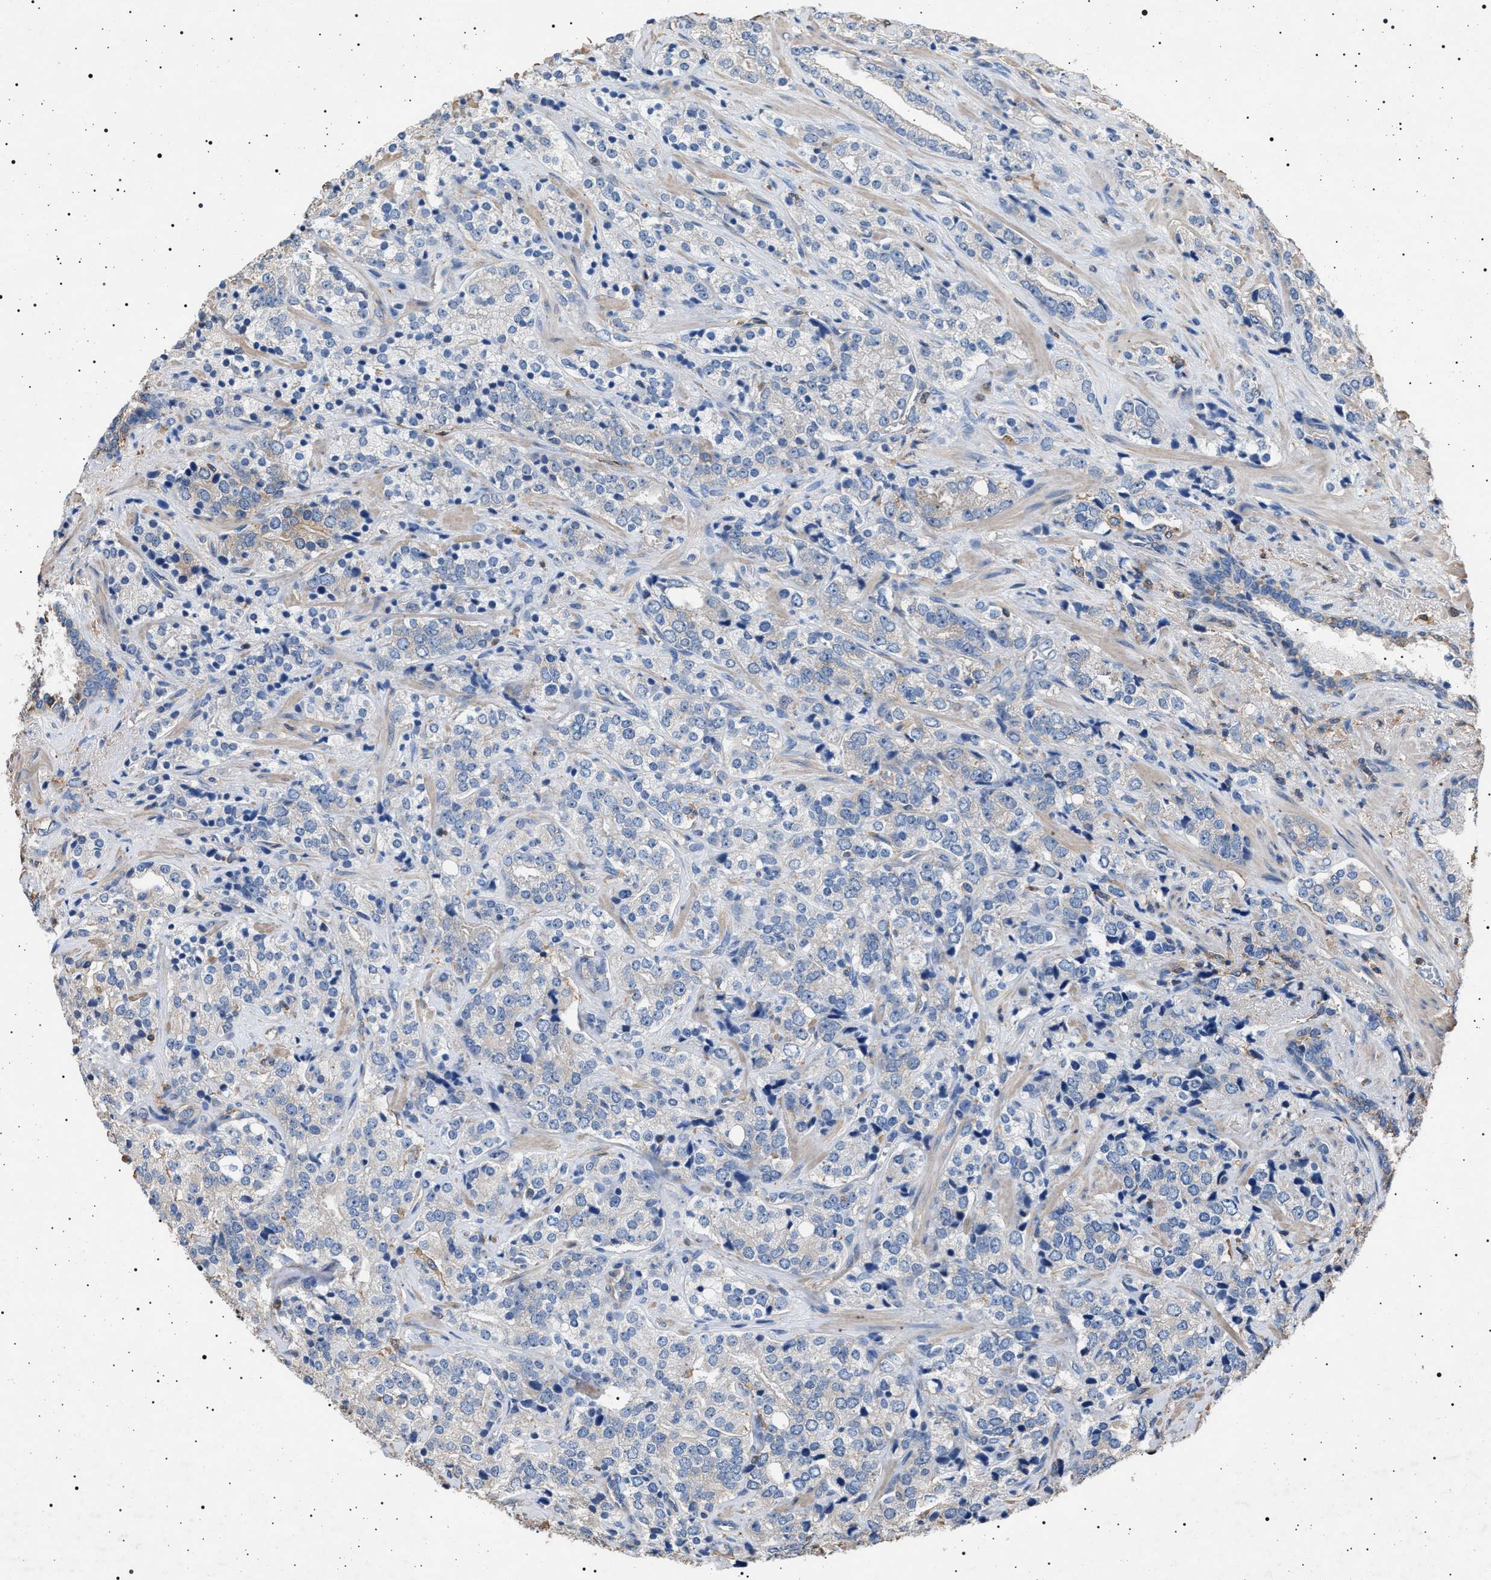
{"staining": {"intensity": "negative", "quantity": "none", "location": "none"}, "tissue": "prostate cancer", "cell_type": "Tumor cells", "image_type": "cancer", "snomed": [{"axis": "morphology", "description": "Adenocarcinoma, High grade"}, {"axis": "topography", "description": "Prostate"}], "caption": "This is a micrograph of immunohistochemistry staining of prostate high-grade adenocarcinoma, which shows no staining in tumor cells.", "gene": "SMAP2", "patient": {"sex": "male", "age": 71}}